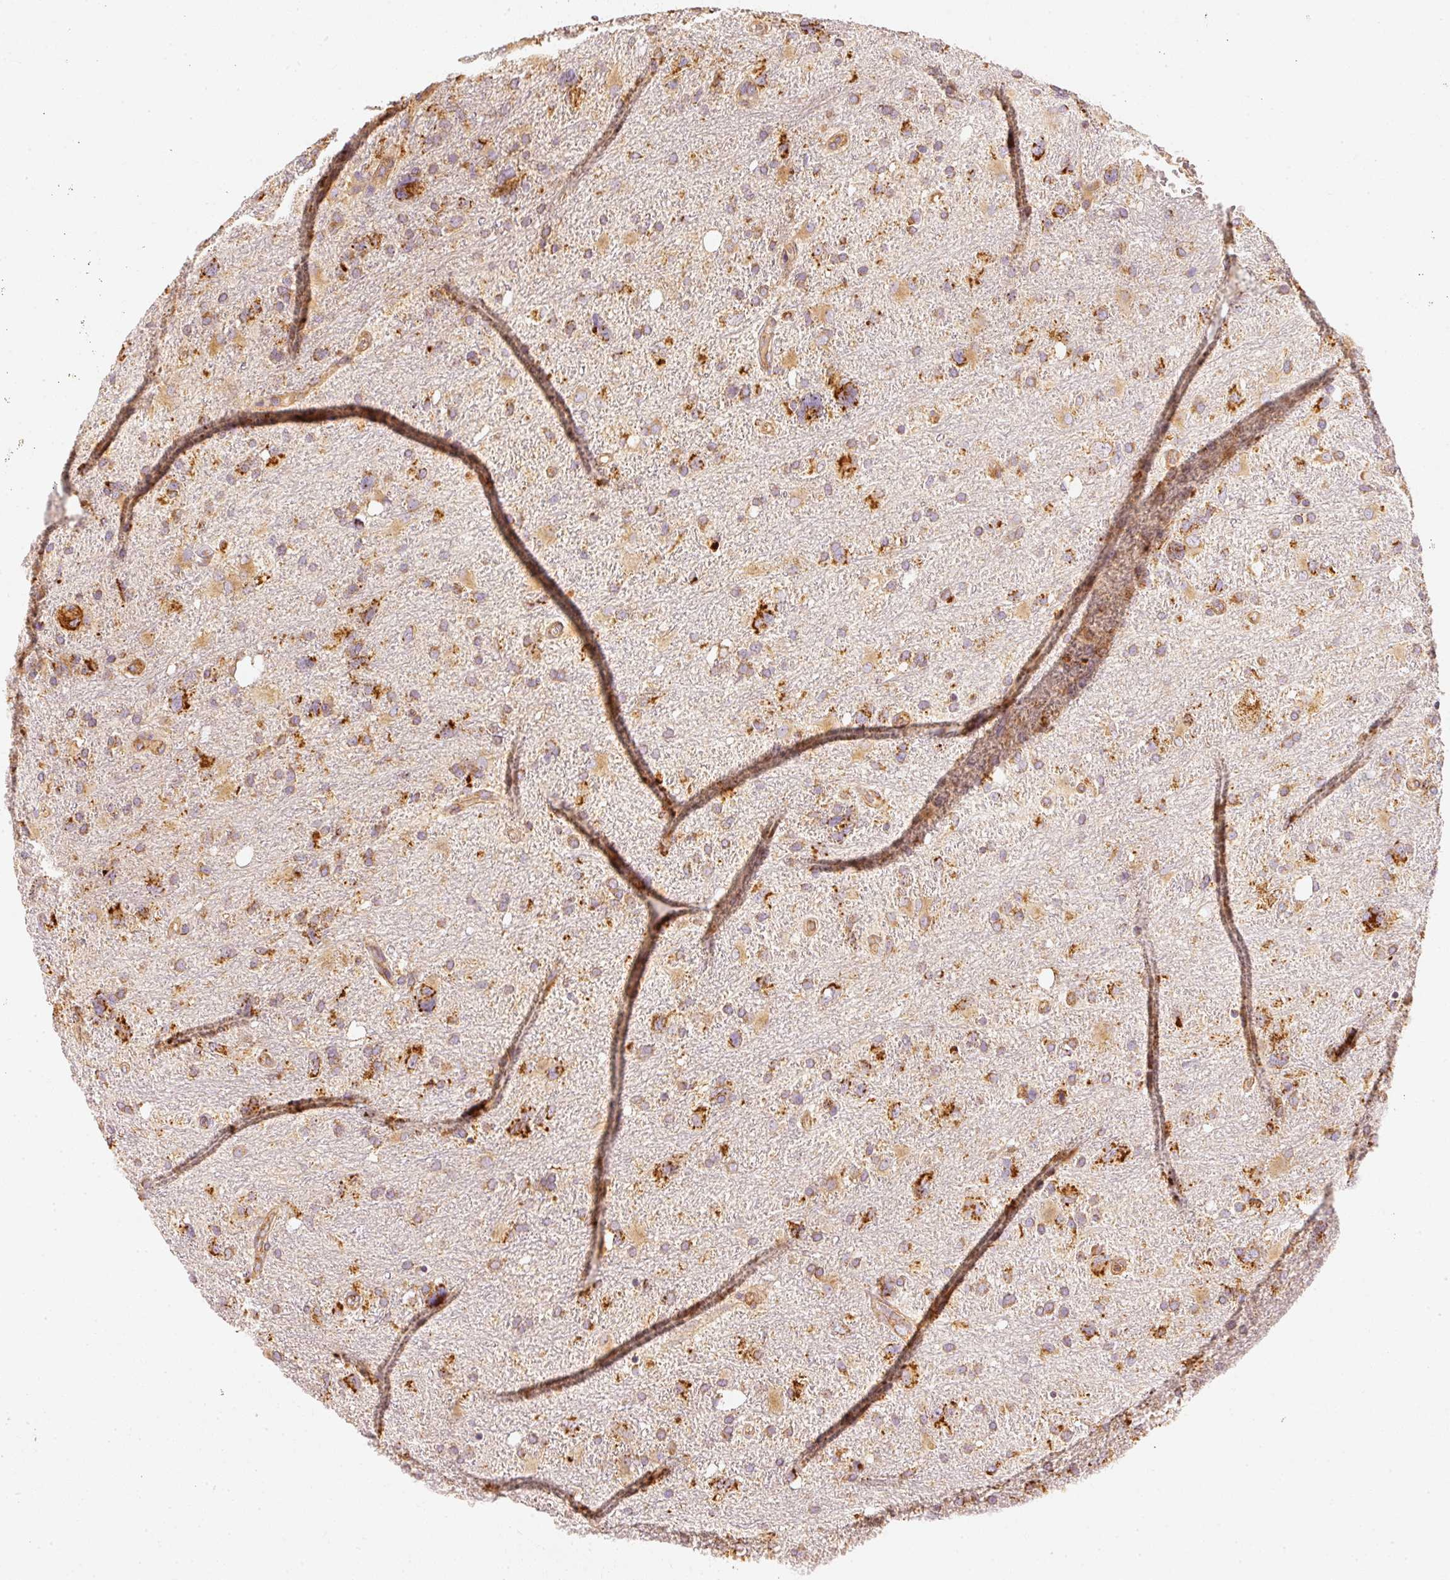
{"staining": {"intensity": "moderate", "quantity": ">75%", "location": "cytoplasmic/membranous"}, "tissue": "glioma", "cell_type": "Tumor cells", "image_type": "cancer", "snomed": [{"axis": "morphology", "description": "Glioma, malignant, High grade"}, {"axis": "topography", "description": "Brain"}], "caption": "Moderate cytoplasmic/membranous positivity is appreciated in about >75% of tumor cells in malignant glioma (high-grade).", "gene": "TOMM40", "patient": {"sex": "male", "age": 61}}